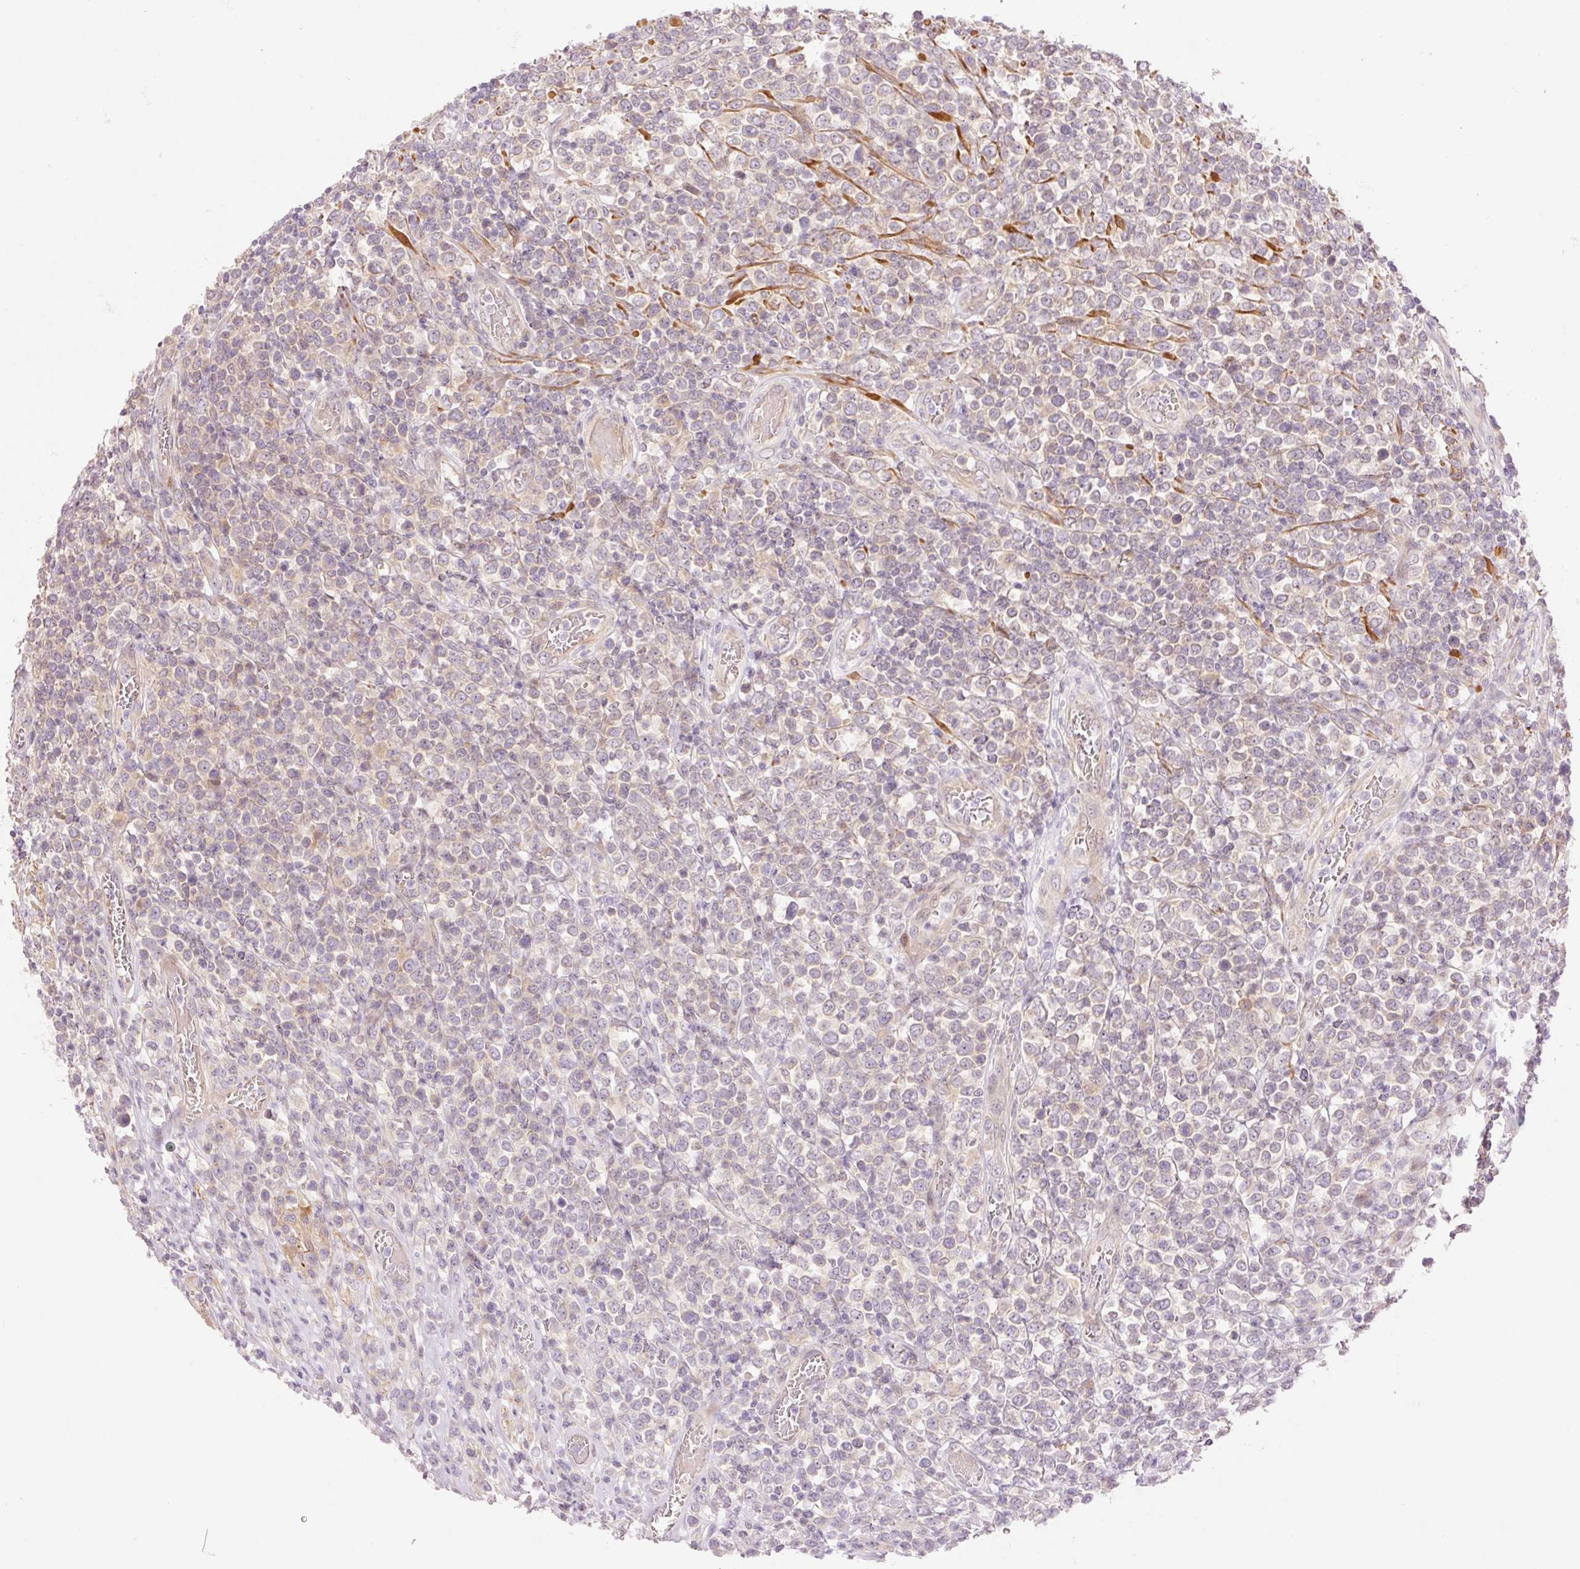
{"staining": {"intensity": "weak", "quantity": "<25%", "location": "cytoplasmic/membranous"}, "tissue": "lymphoma", "cell_type": "Tumor cells", "image_type": "cancer", "snomed": [{"axis": "morphology", "description": "Malignant lymphoma, non-Hodgkin's type, High grade"}, {"axis": "topography", "description": "Soft tissue"}], "caption": "Immunohistochemical staining of lymphoma shows no significant positivity in tumor cells.", "gene": "SLC29A3", "patient": {"sex": "female", "age": 56}}